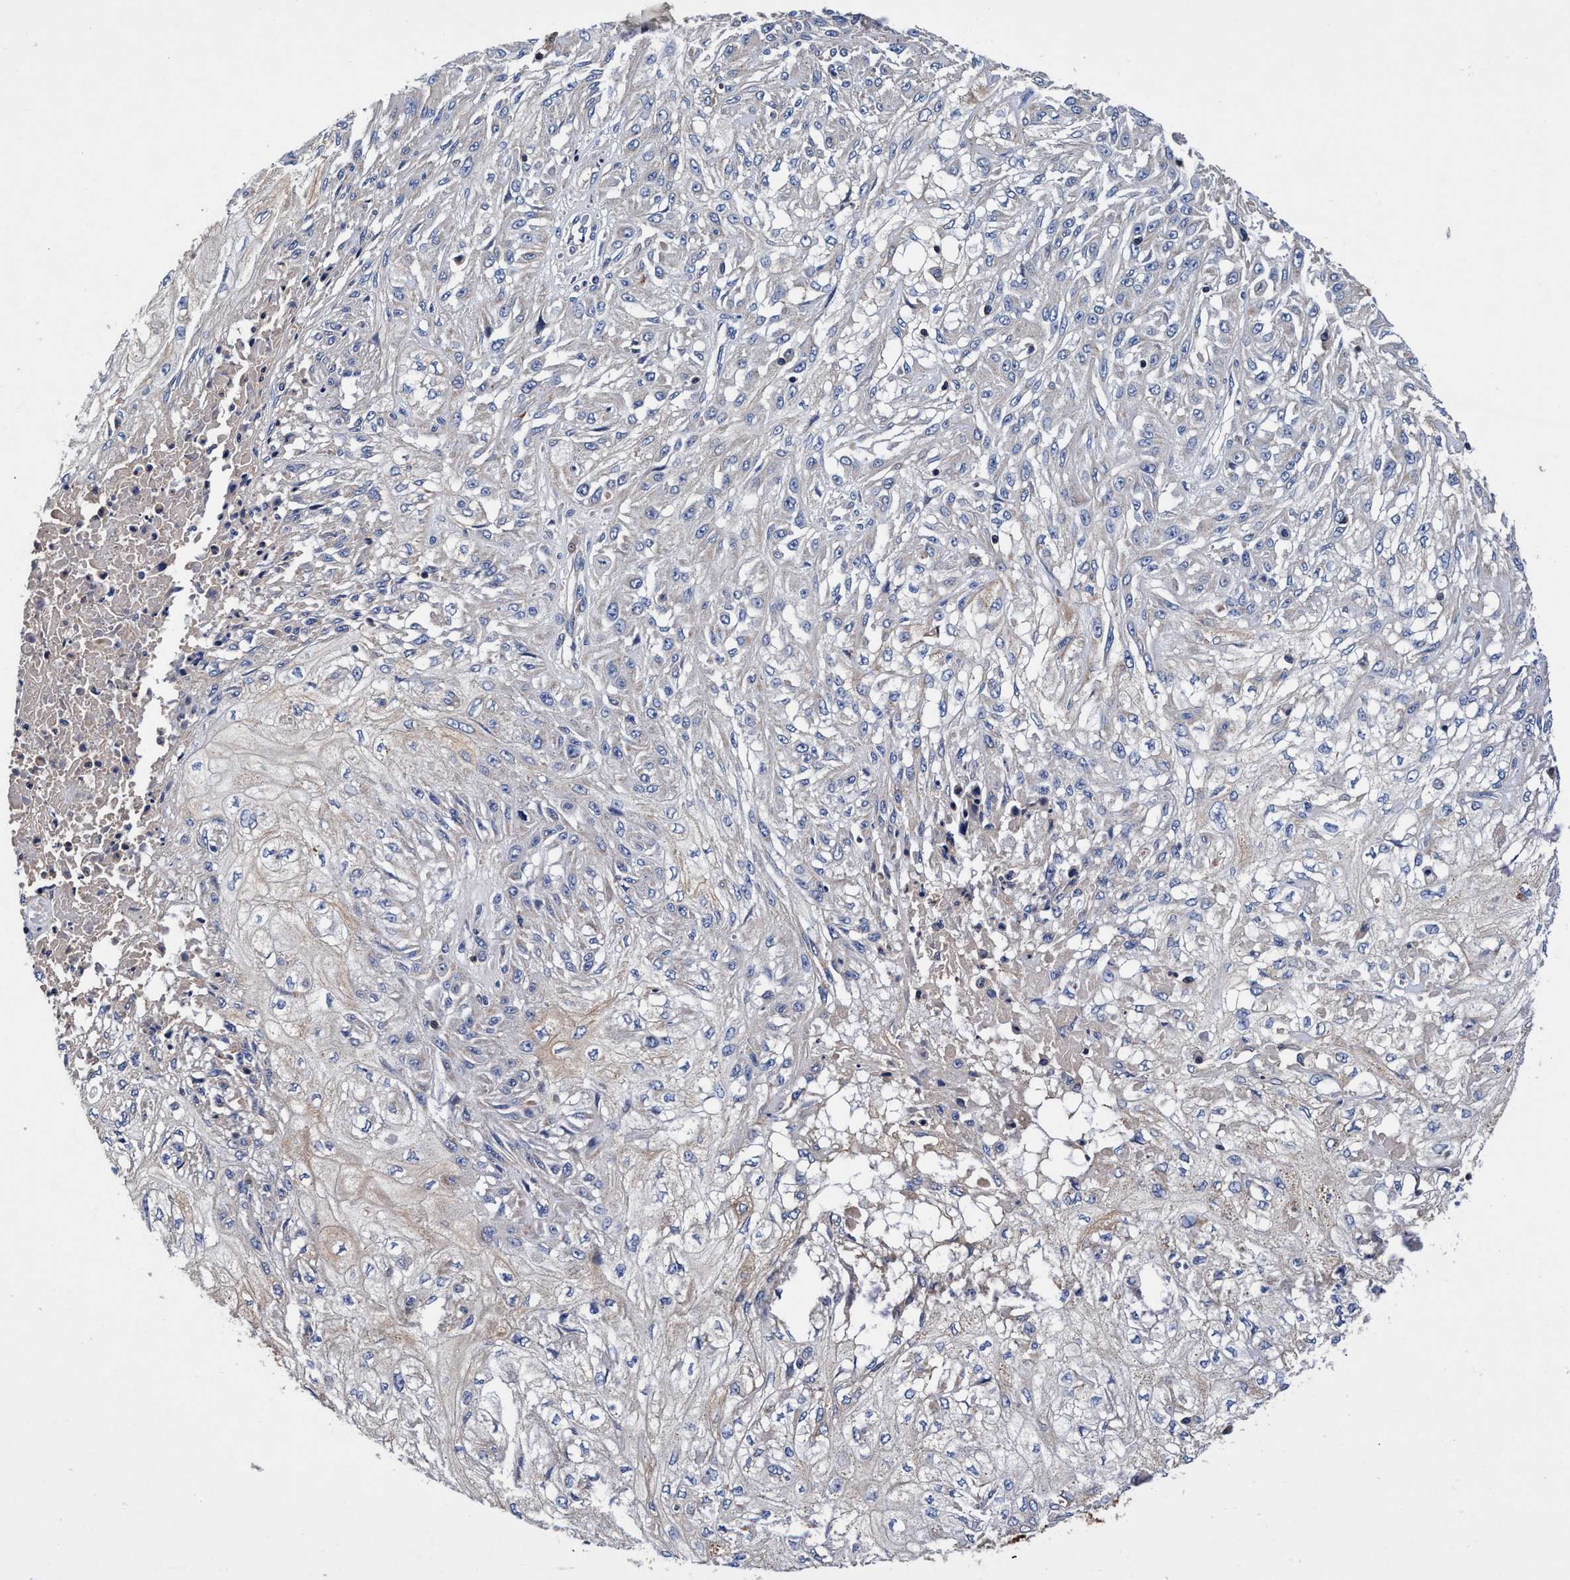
{"staining": {"intensity": "negative", "quantity": "none", "location": "none"}, "tissue": "skin cancer", "cell_type": "Tumor cells", "image_type": "cancer", "snomed": [{"axis": "morphology", "description": "Squamous cell carcinoma, NOS"}, {"axis": "morphology", "description": "Squamous cell carcinoma, metastatic, NOS"}, {"axis": "topography", "description": "Skin"}, {"axis": "topography", "description": "Lymph node"}], "caption": "High power microscopy histopathology image of an immunohistochemistry micrograph of skin metastatic squamous cell carcinoma, revealing no significant expression in tumor cells. (DAB immunohistochemistry with hematoxylin counter stain).", "gene": "RNF208", "patient": {"sex": "male", "age": 75}}